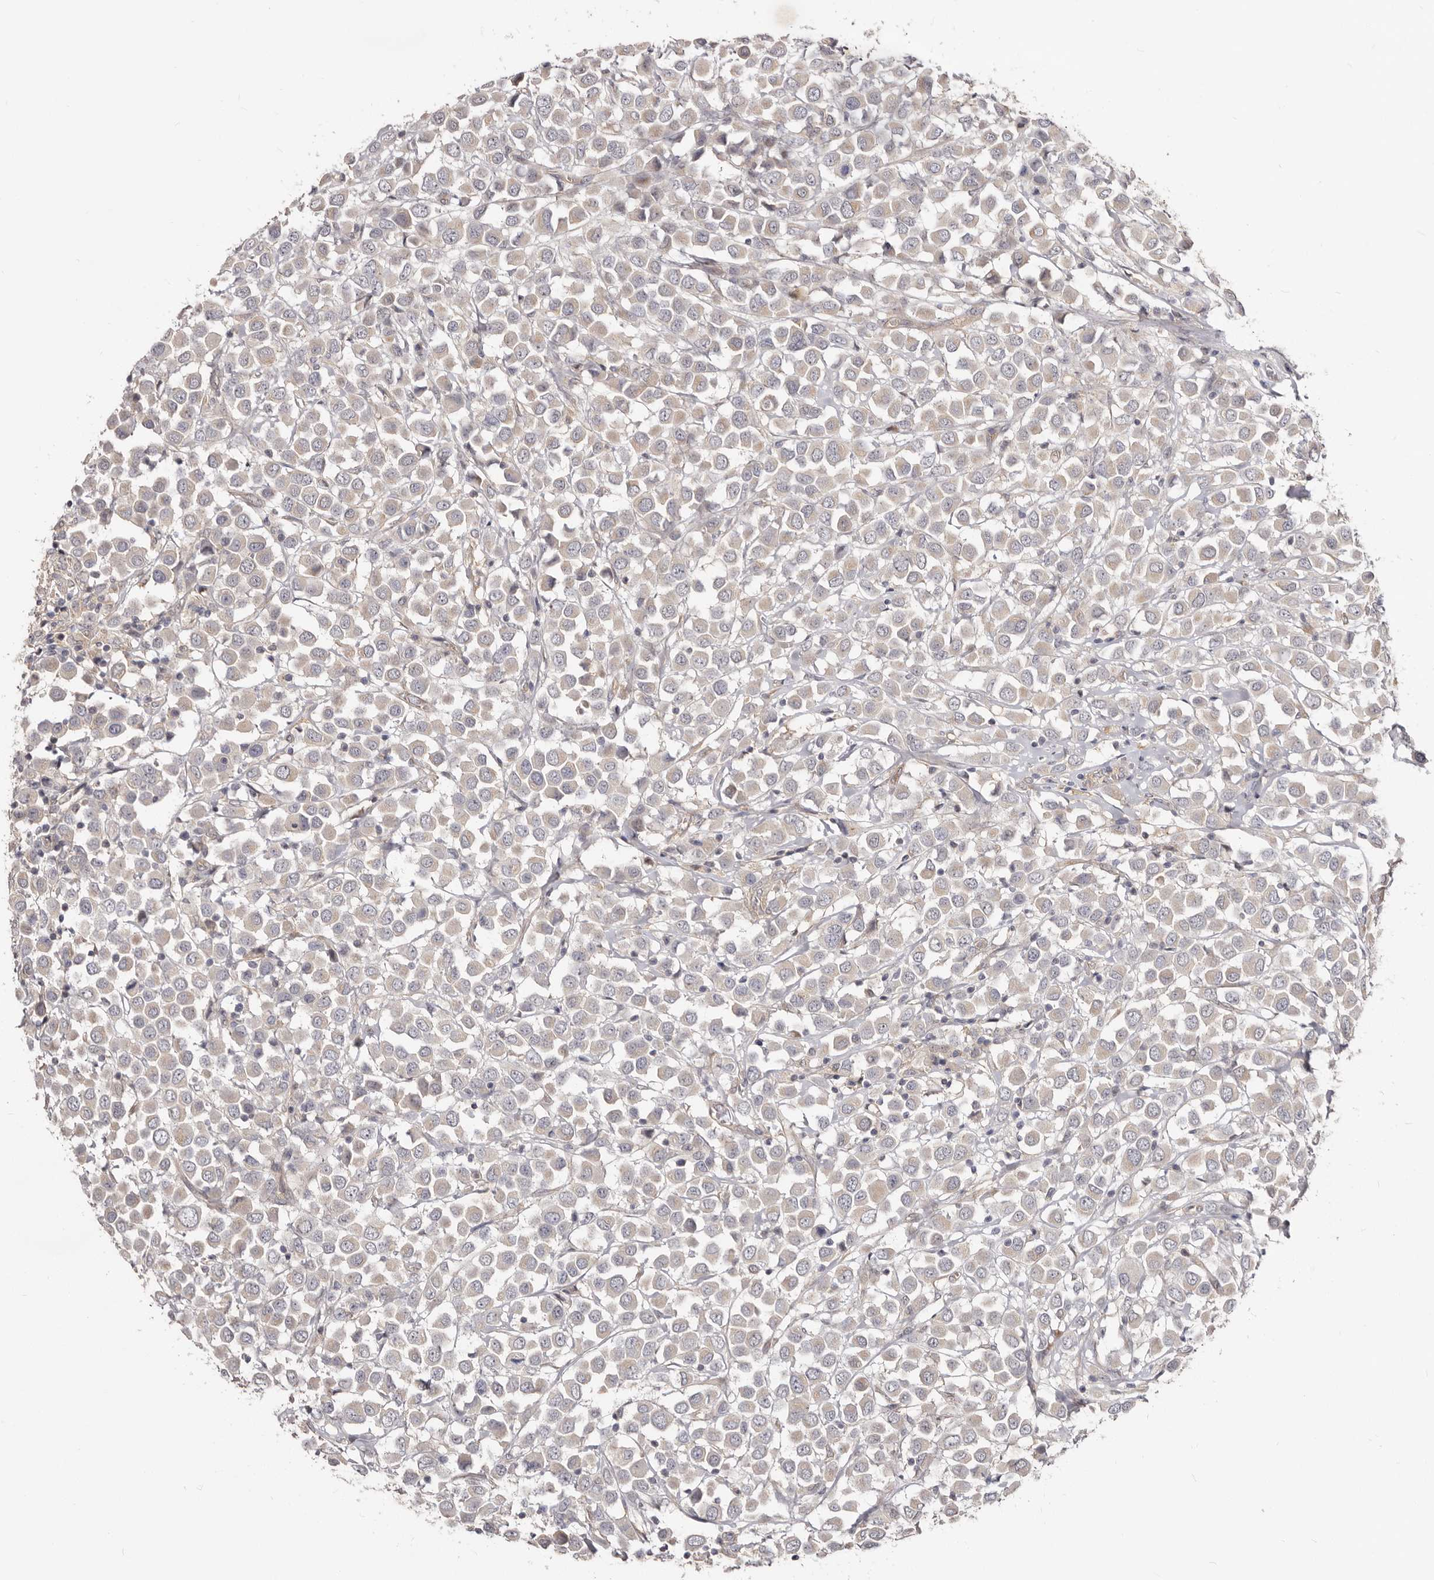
{"staining": {"intensity": "weak", "quantity": "<25%", "location": "cytoplasmic/membranous"}, "tissue": "breast cancer", "cell_type": "Tumor cells", "image_type": "cancer", "snomed": [{"axis": "morphology", "description": "Duct carcinoma"}, {"axis": "topography", "description": "Breast"}], "caption": "Tumor cells are negative for protein expression in human breast cancer (invasive ductal carcinoma). The staining was performed using DAB (3,3'-diaminobenzidine) to visualize the protein expression in brown, while the nuclei were stained in blue with hematoxylin (Magnification: 20x).", "gene": "GPATCH4", "patient": {"sex": "female", "age": 61}}